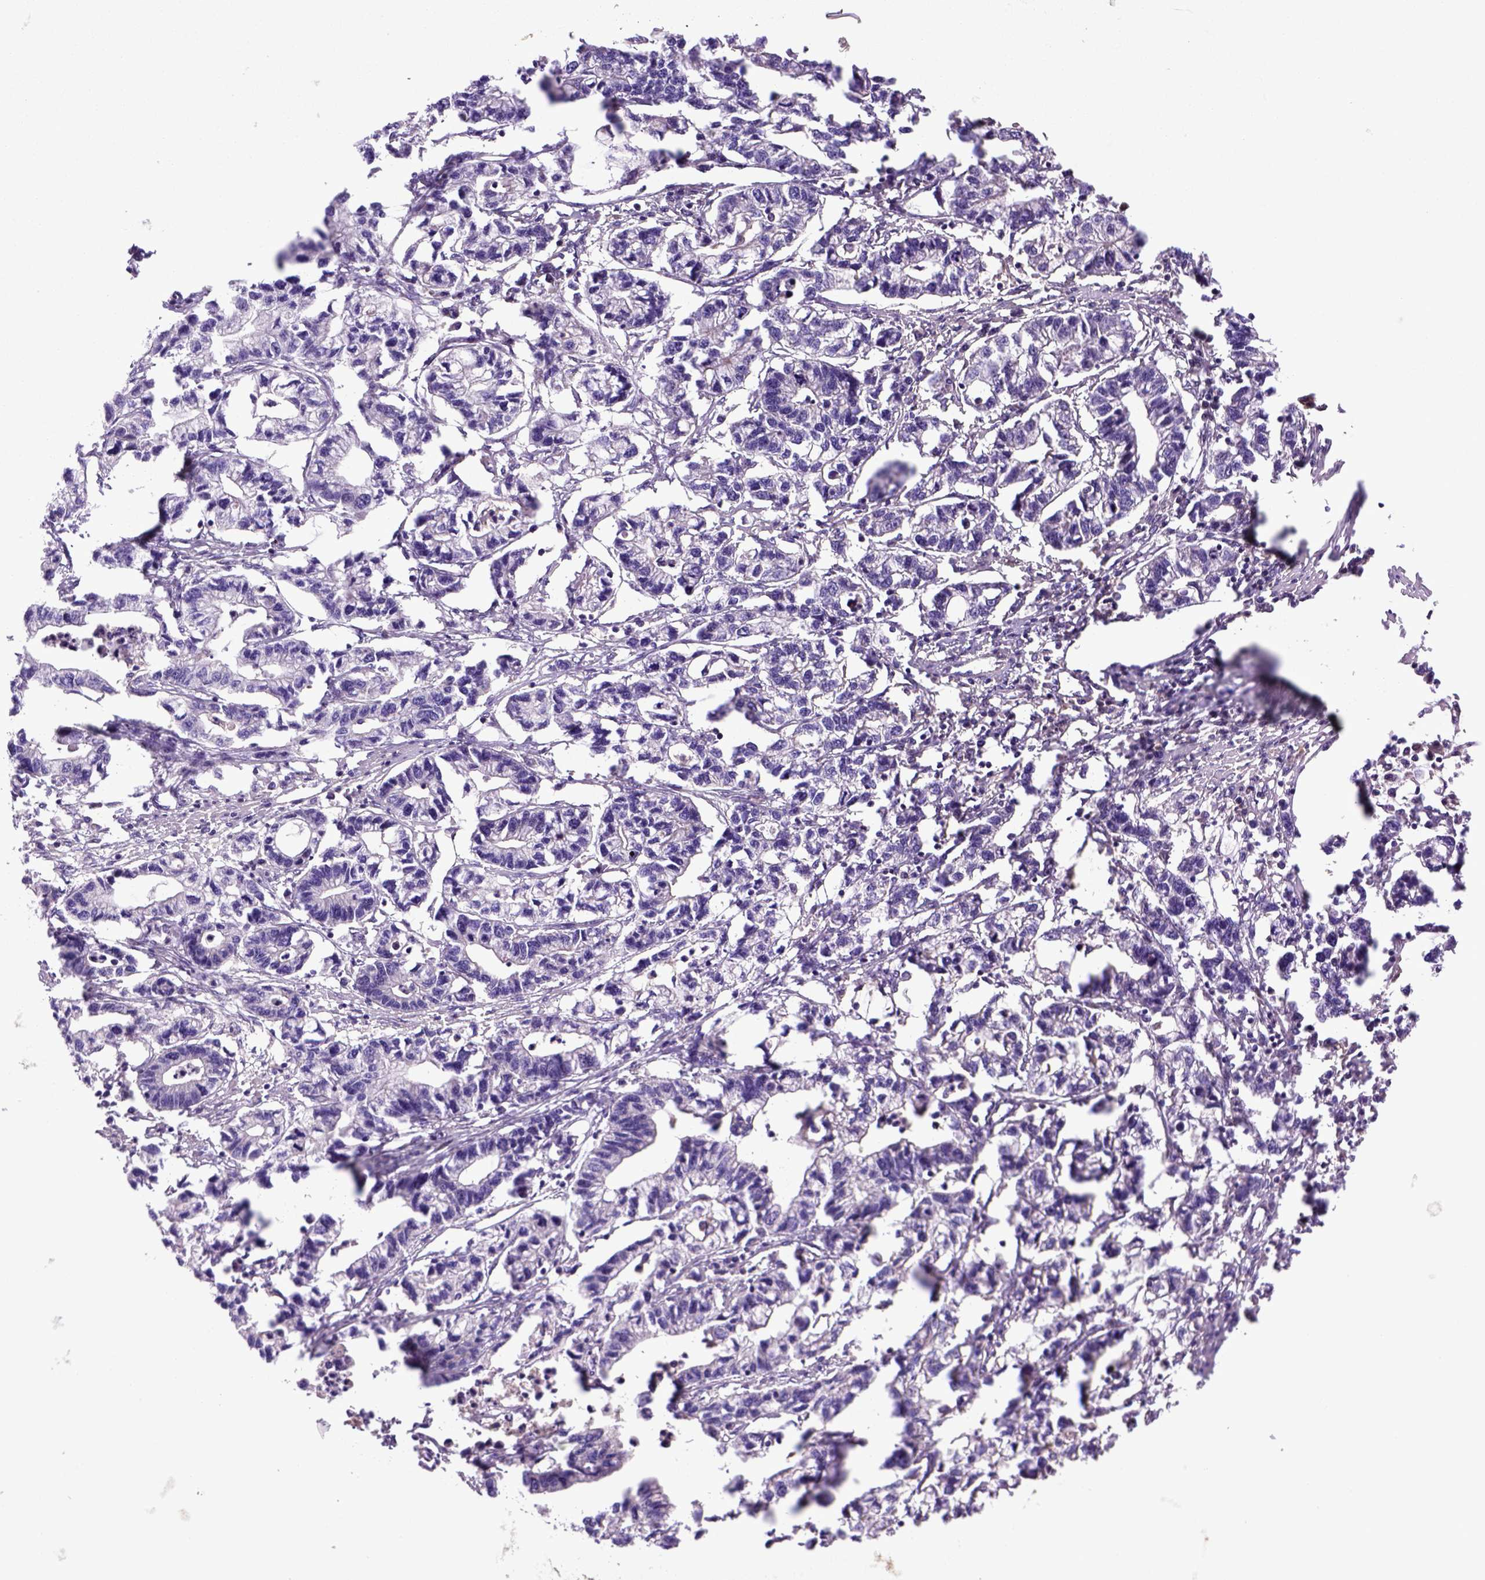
{"staining": {"intensity": "negative", "quantity": "none", "location": "none"}, "tissue": "stomach cancer", "cell_type": "Tumor cells", "image_type": "cancer", "snomed": [{"axis": "morphology", "description": "Adenocarcinoma, NOS"}, {"axis": "topography", "description": "Stomach"}], "caption": "Immunohistochemical staining of stomach adenocarcinoma displays no significant positivity in tumor cells.", "gene": "HSPBP1", "patient": {"sex": "male", "age": 83}}